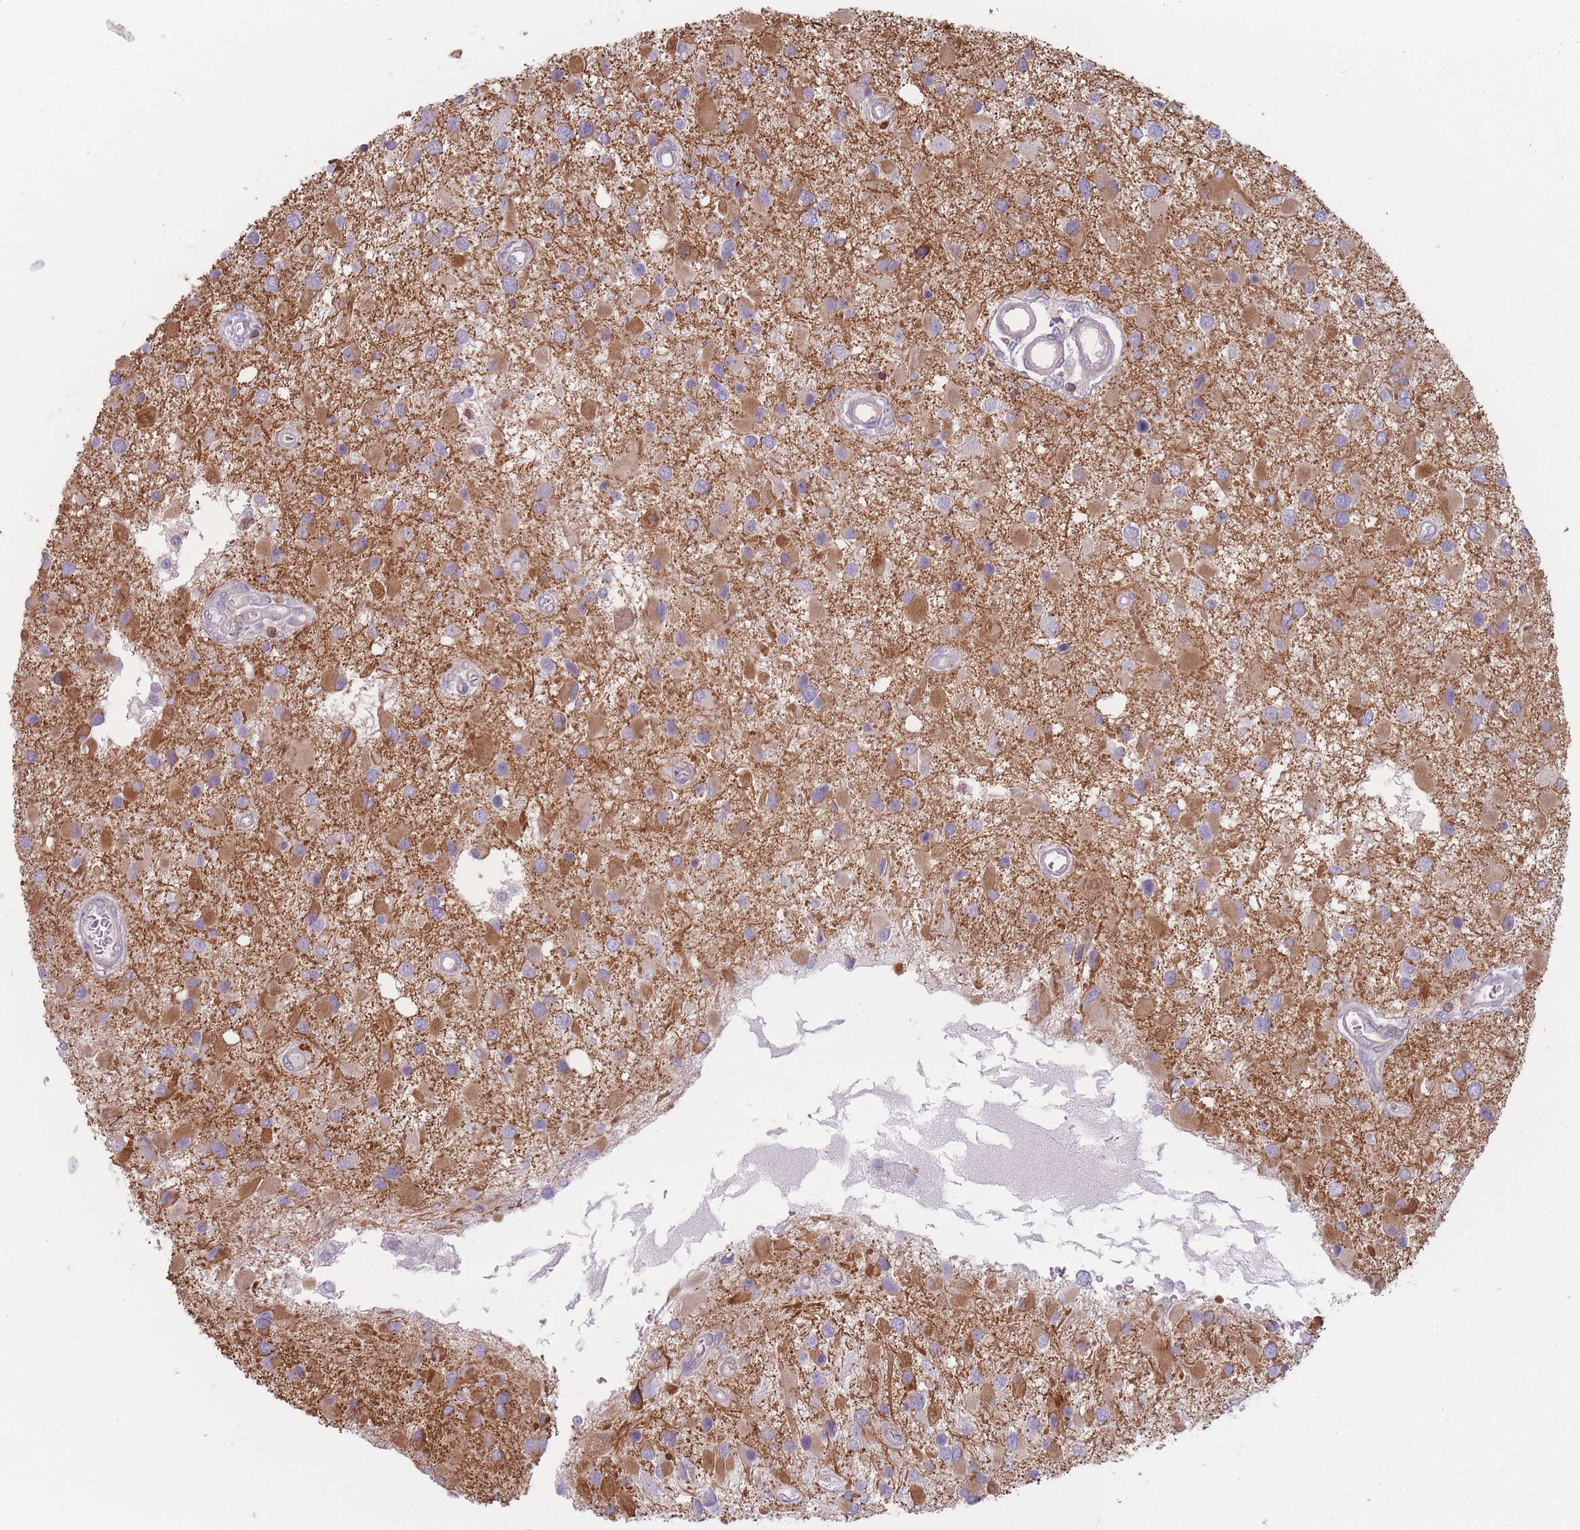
{"staining": {"intensity": "moderate", "quantity": "25%-75%", "location": "cytoplasmic/membranous"}, "tissue": "glioma", "cell_type": "Tumor cells", "image_type": "cancer", "snomed": [{"axis": "morphology", "description": "Glioma, malignant, High grade"}, {"axis": "topography", "description": "Brain"}], "caption": "Protein expression analysis of glioma demonstrates moderate cytoplasmic/membranous staining in approximately 25%-75% of tumor cells.", "gene": "HSBP1L1", "patient": {"sex": "male", "age": 53}}